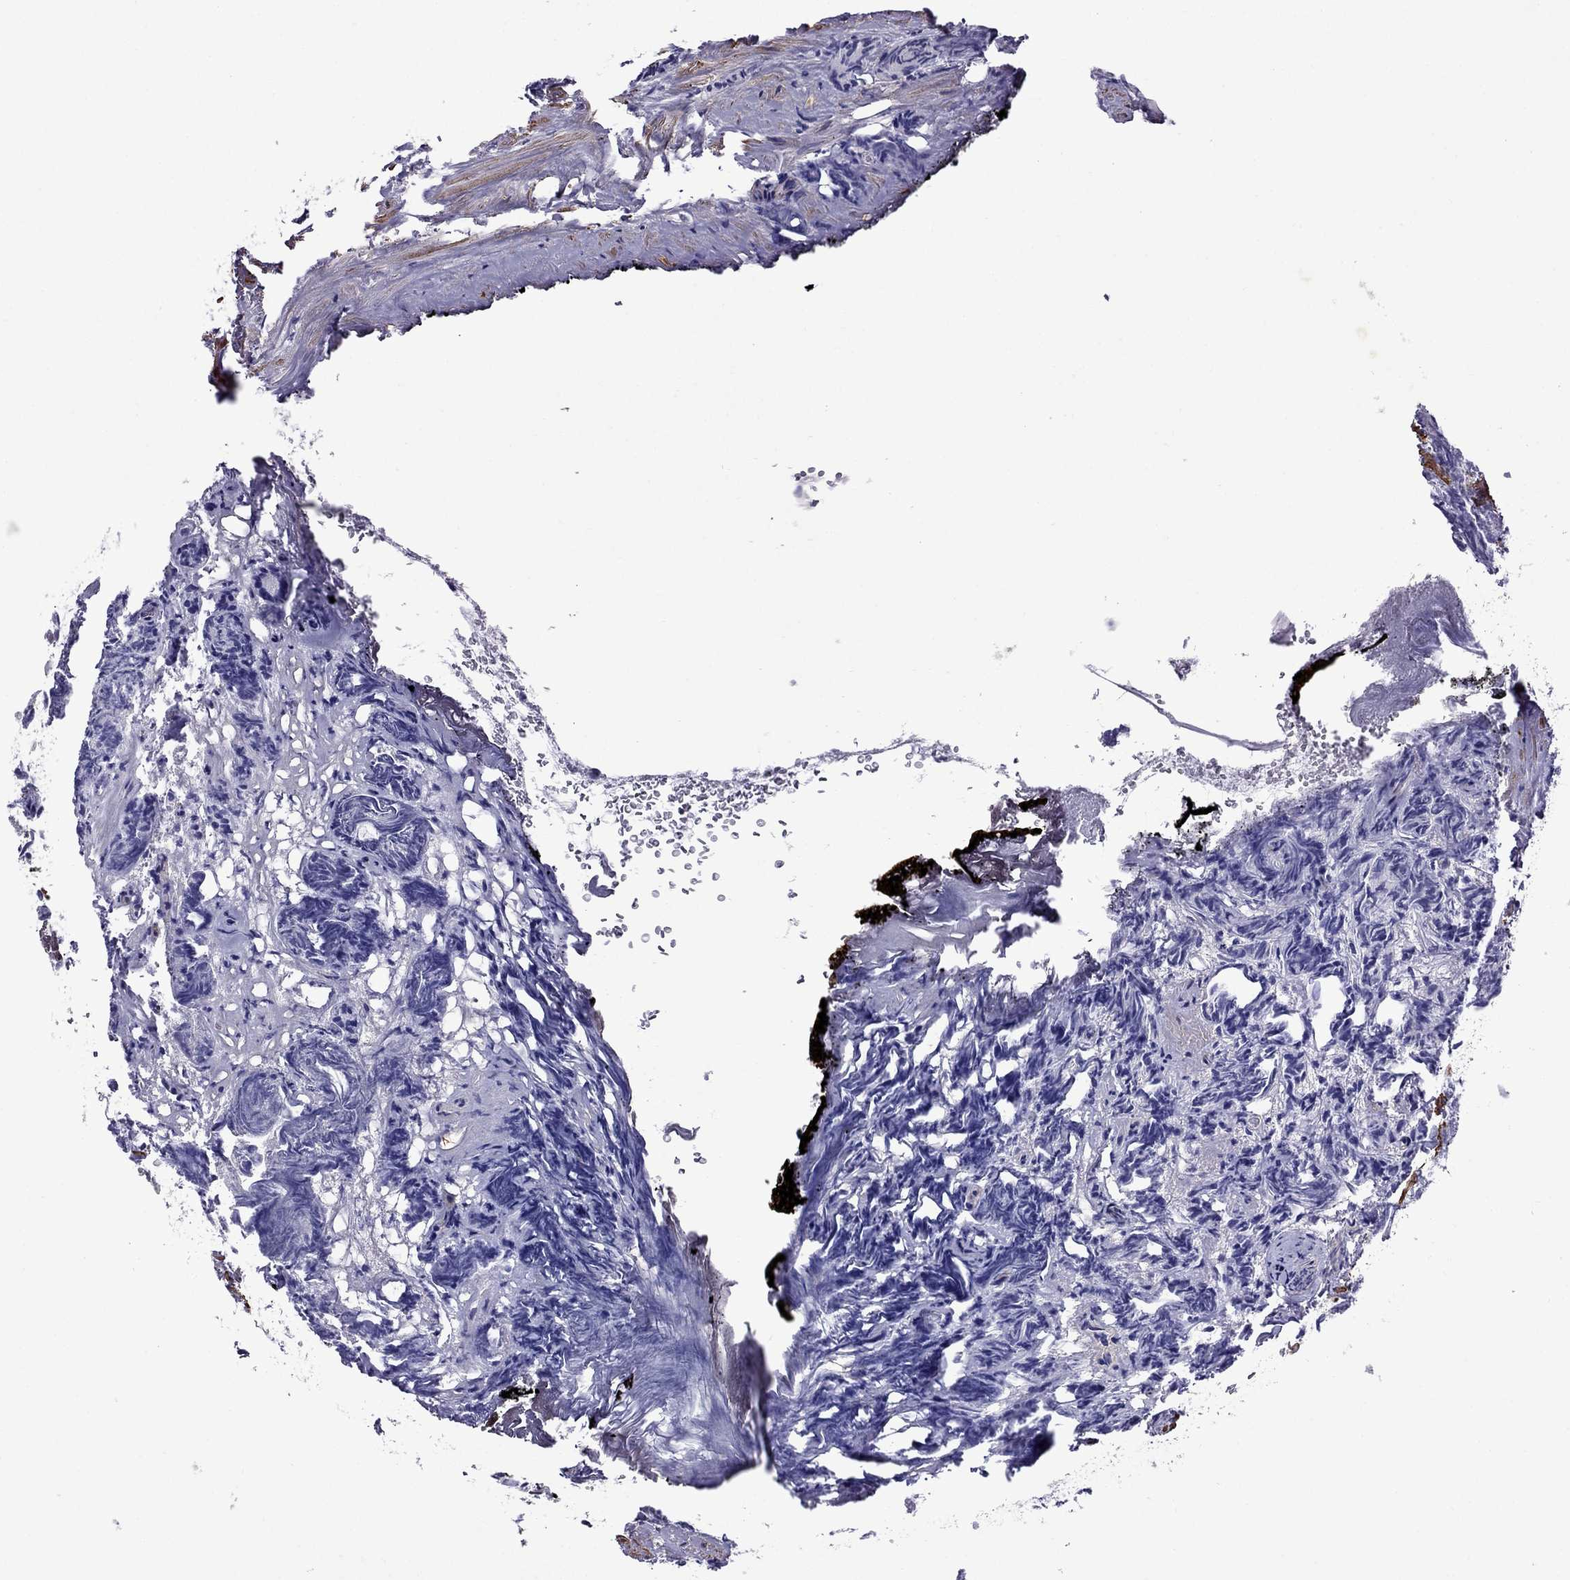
{"staining": {"intensity": "negative", "quantity": "none", "location": "none"}, "tissue": "prostate cancer", "cell_type": "Tumor cells", "image_type": "cancer", "snomed": [{"axis": "morphology", "description": "Adenocarcinoma, High grade"}, {"axis": "topography", "description": "Prostate"}], "caption": "Immunohistochemical staining of prostate cancer displays no significant staining in tumor cells.", "gene": "CHRNA5", "patient": {"sex": "male", "age": 84}}